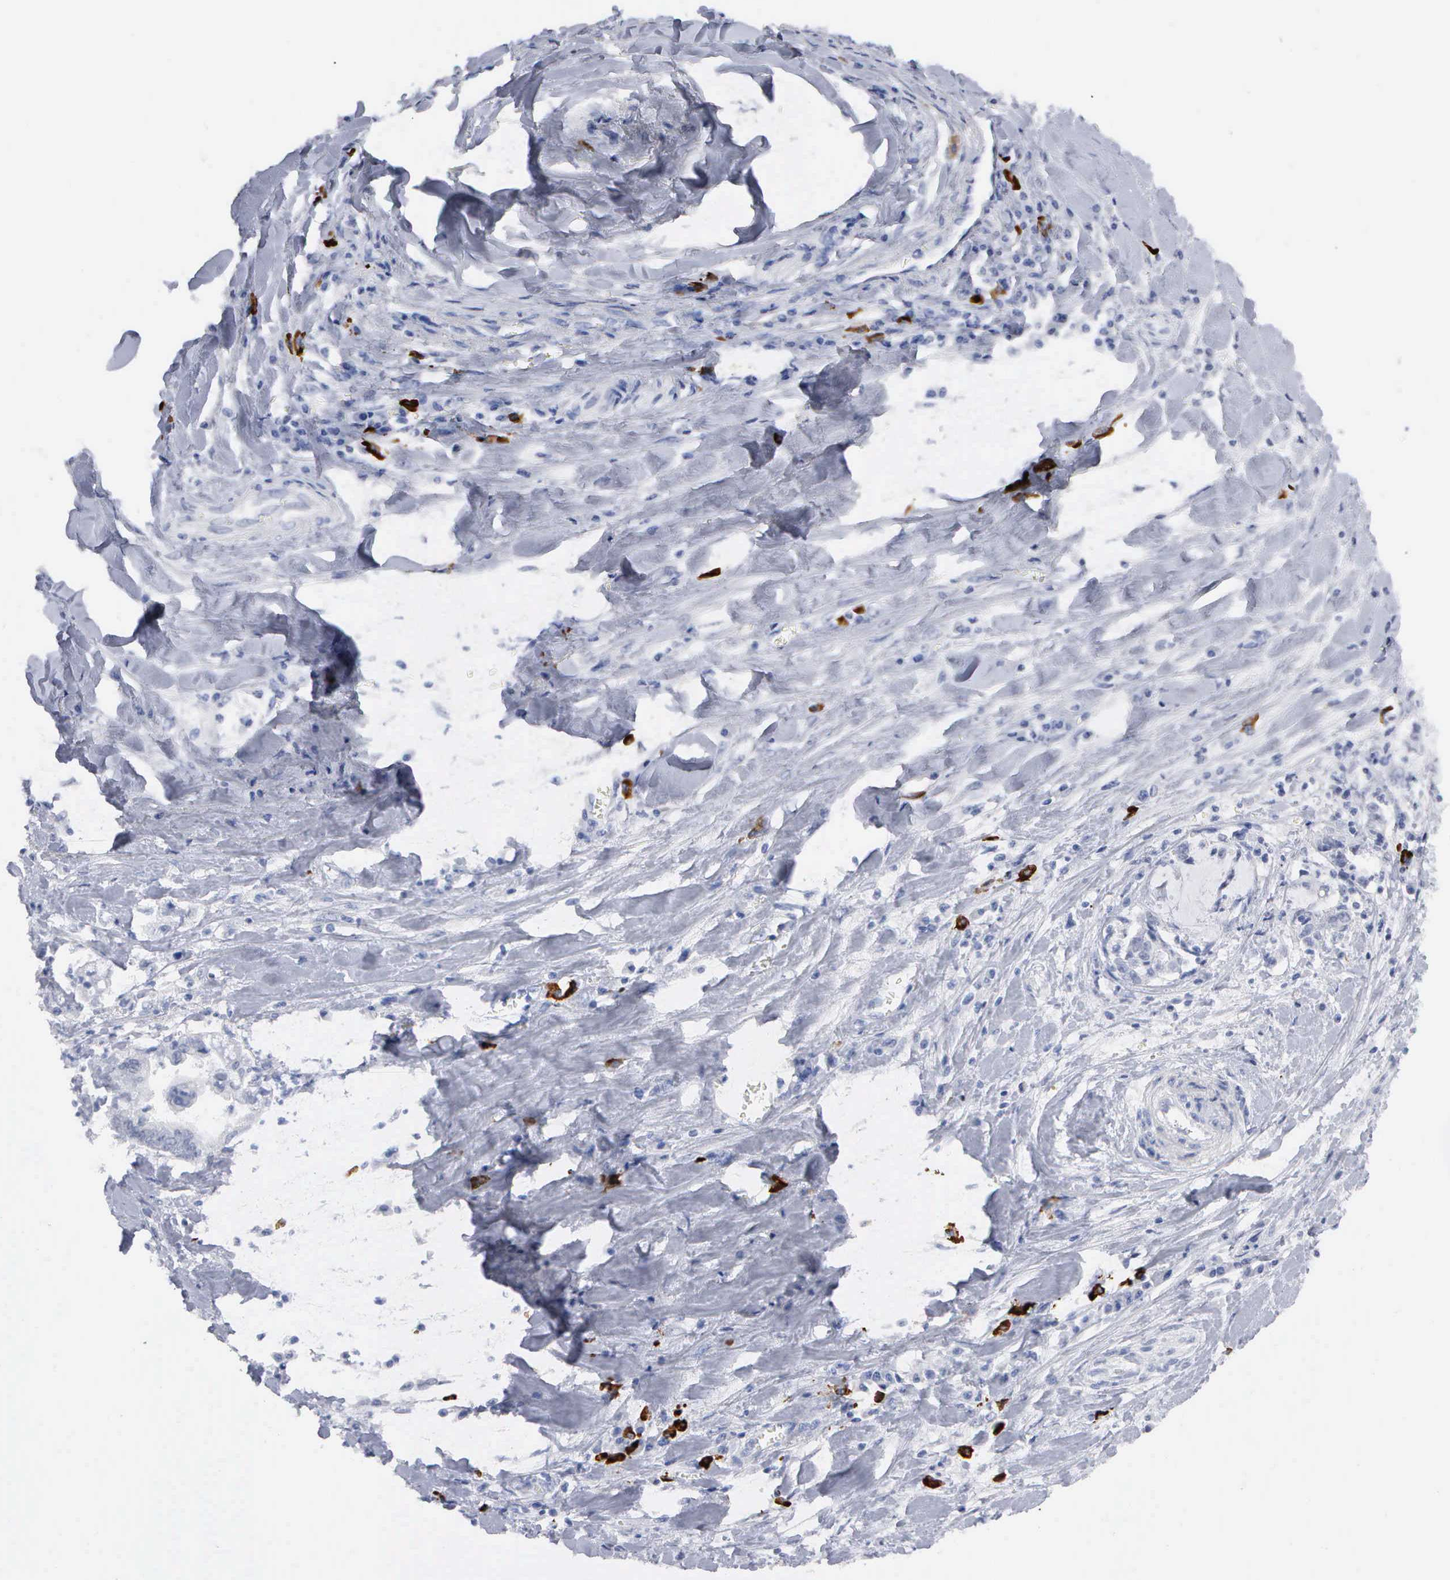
{"staining": {"intensity": "negative", "quantity": "none", "location": "none"}, "tissue": "liver cancer", "cell_type": "Tumor cells", "image_type": "cancer", "snomed": [{"axis": "morphology", "description": "Cholangiocarcinoma"}, {"axis": "topography", "description": "Liver"}], "caption": "There is no significant positivity in tumor cells of cholangiocarcinoma (liver).", "gene": "ASPHD2", "patient": {"sex": "male", "age": 57}}